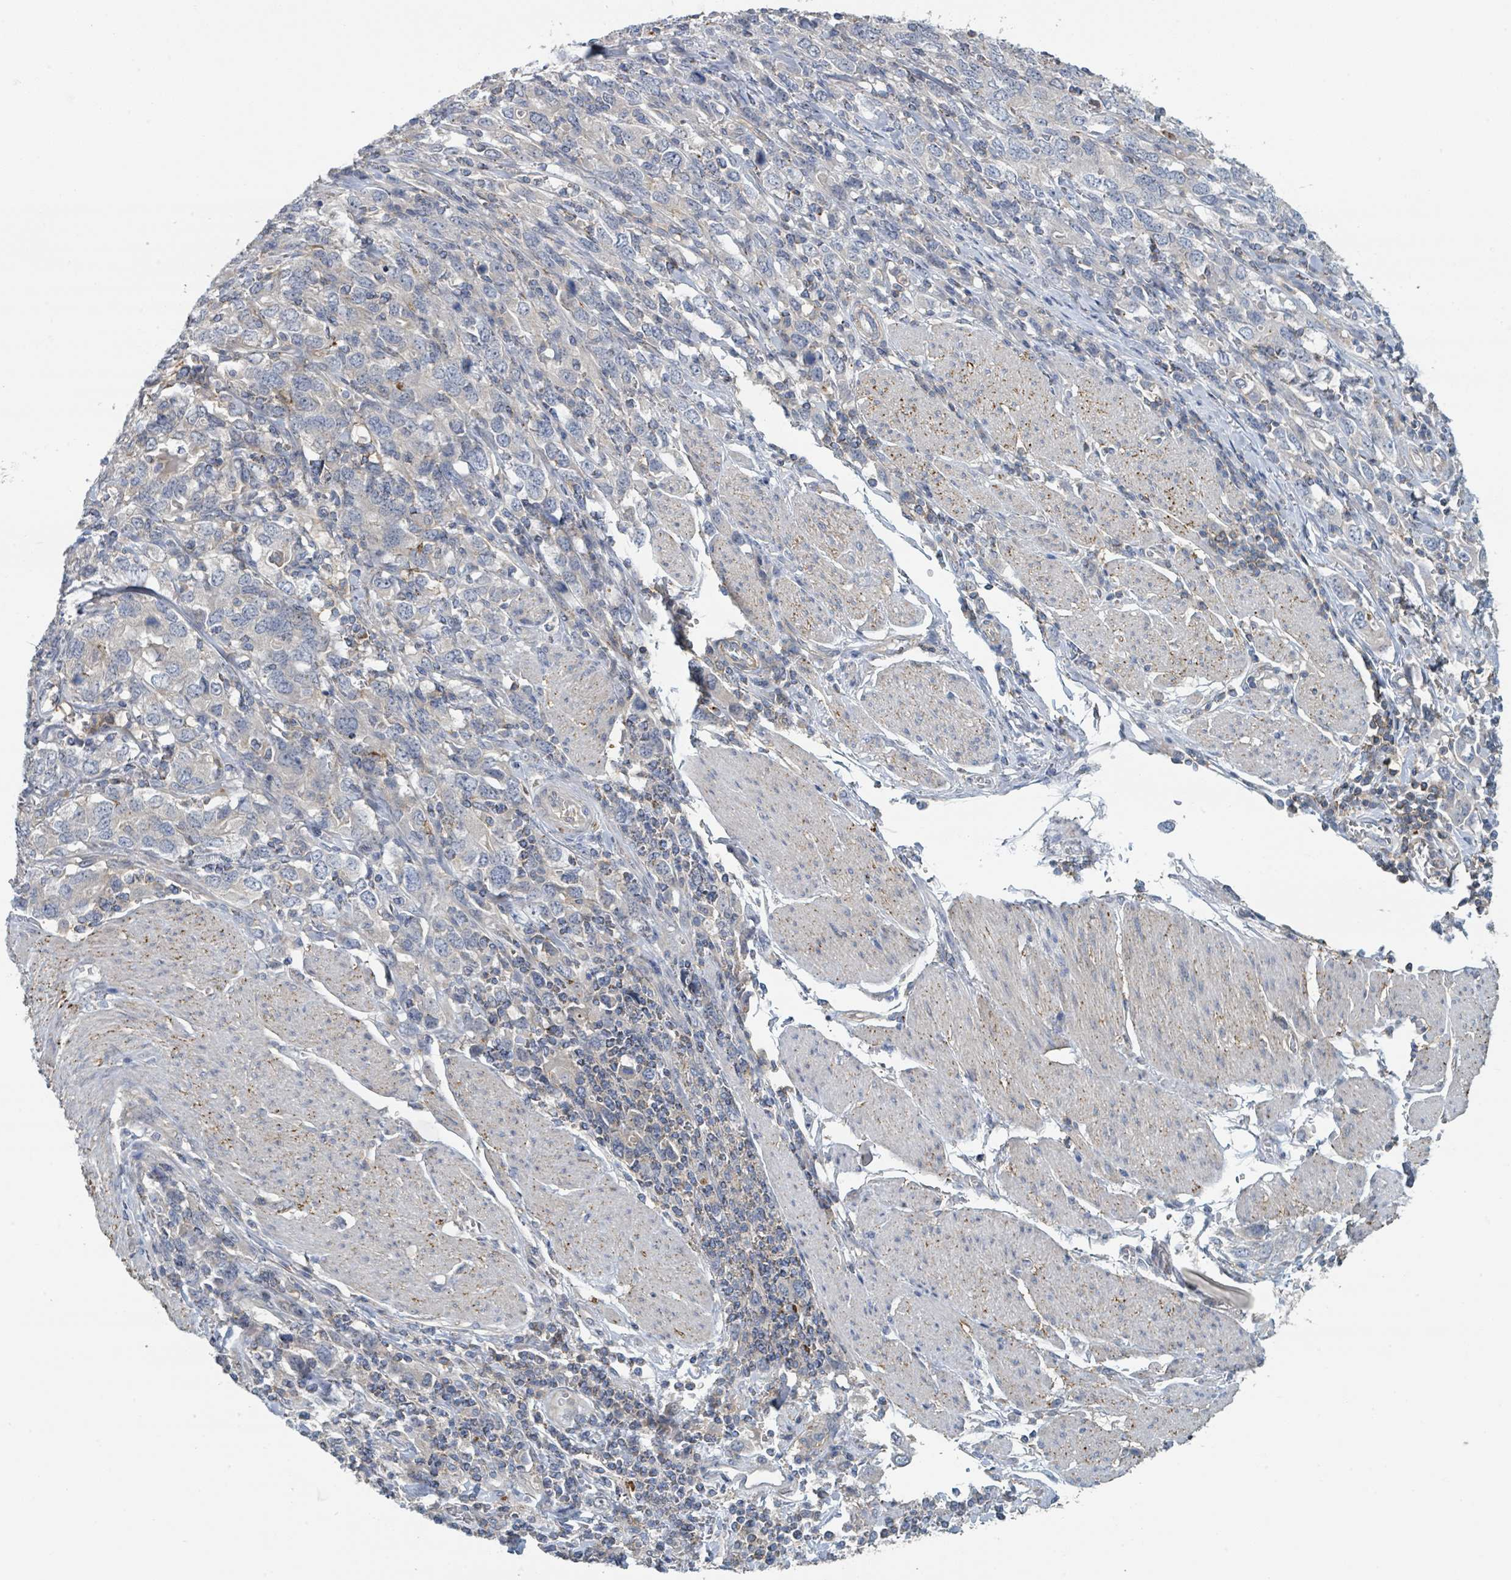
{"staining": {"intensity": "negative", "quantity": "none", "location": "none"}, "tissue": "stomach cancer", "cell_type": "Tumor cells", "image_type": "cancer", "snomed": [{"axis": "morphology", "description": "Adenocarcinoma, NOS"}, {"axis": "topography", "description": "Stomach, upper"}, {"axis": "topography", "description": "Stomach"}], "caption": "A photomicrograph of adenocarcinoma (stomach) stained for a protein displays no brown staining in tumor cells.", "gene": "LRRC42", "patient": {"sex": "male", "age": 62}}